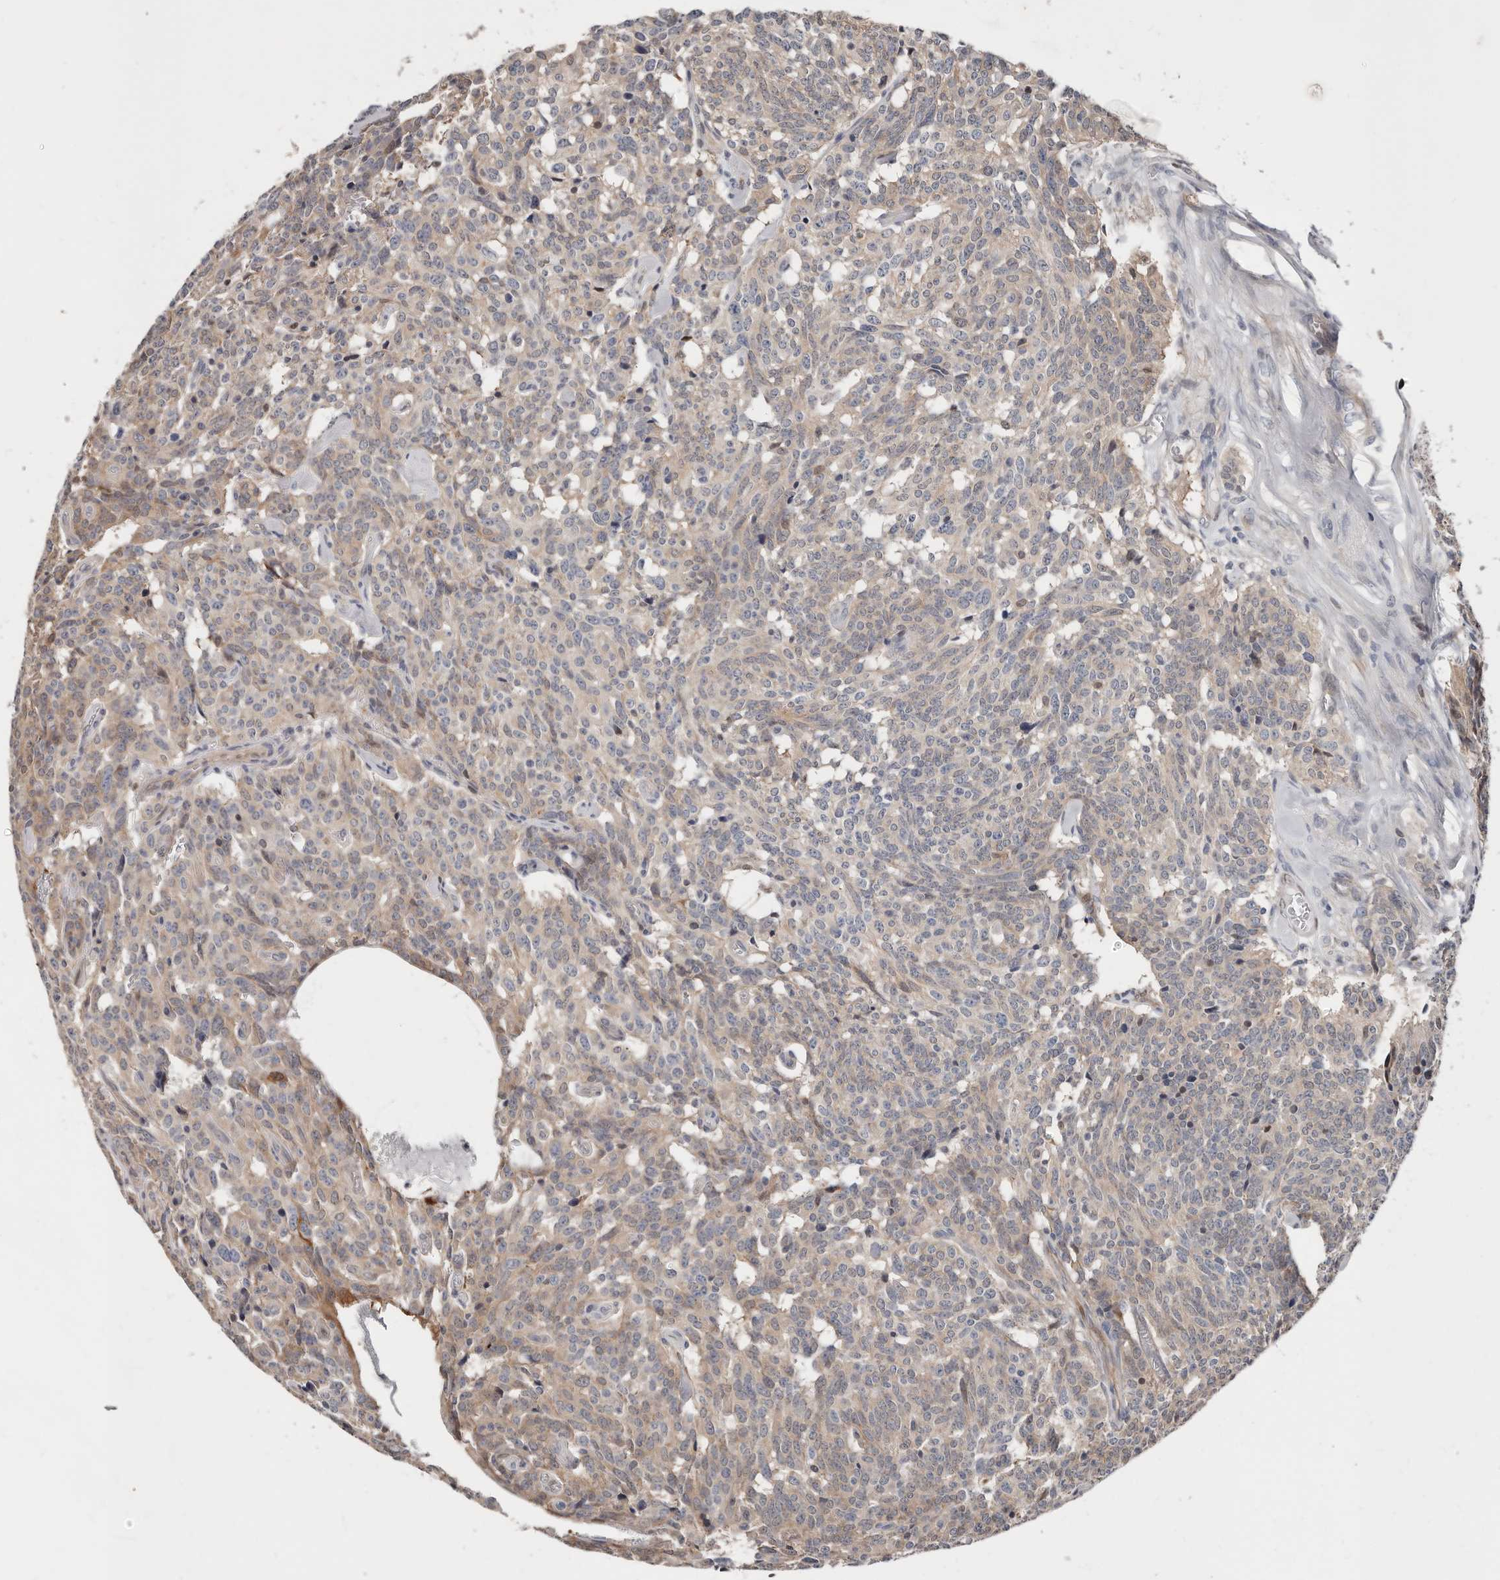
{"staining": {"intensity": "weak", "quantity": "<25%", "location": "cytoplasmic/membranous"}, "tissue": "carcinoid", "cell_type": "Tumor cells", "image_type": "cancer", "snomed": [{"axis": "morphology", "description": "Carcinoid, malignant, NOS"}, {"axis": "topography", "description": "Lung"}], "caption": "Immunohistochemical staining of human carcinoid demonstrates no significant expression in tumor cells.", "gene": "ASRGL1", "patient": {"sex": "female", "age": 46}}